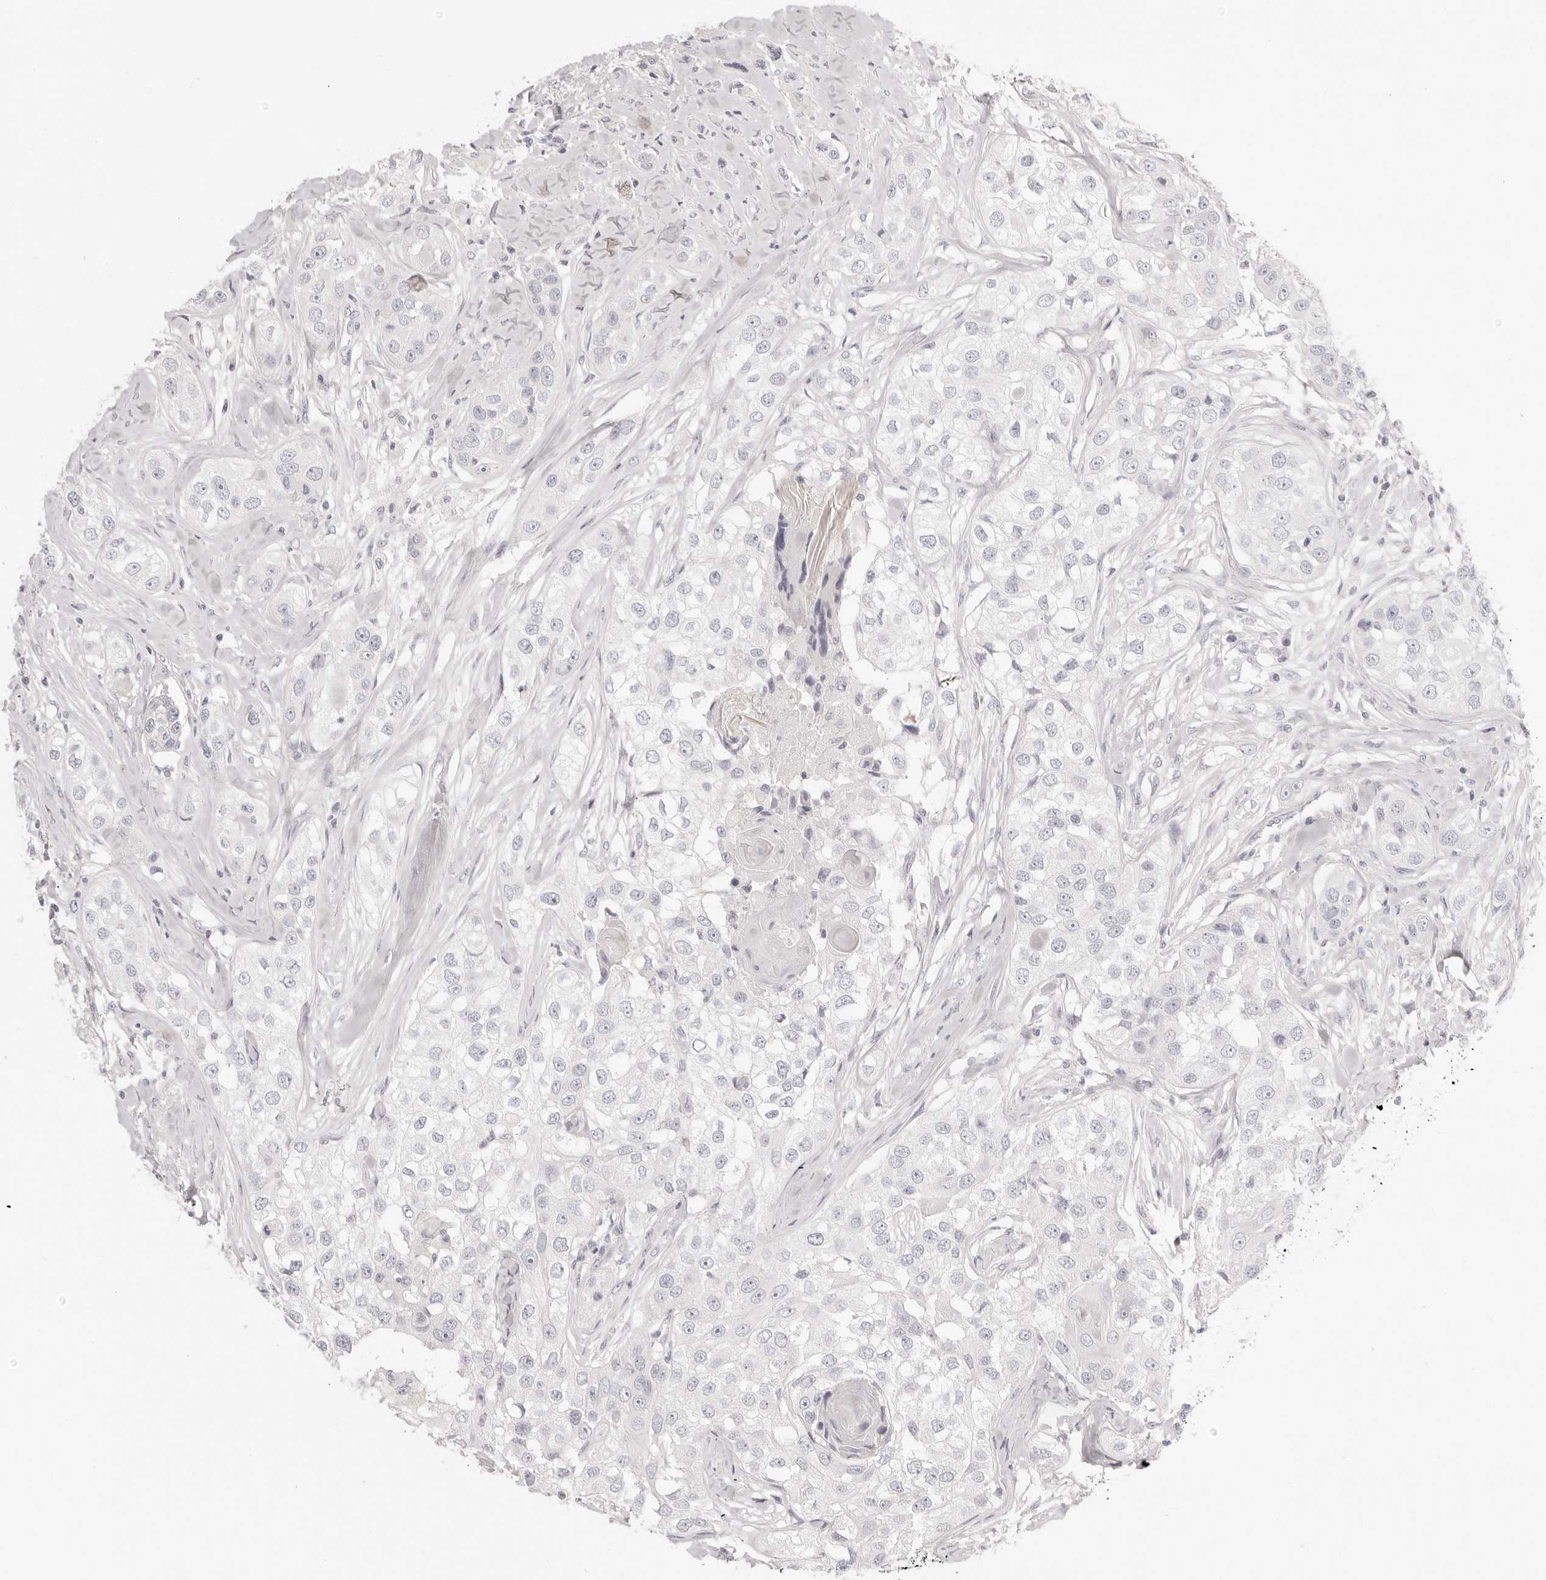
{"staining": {"intensity": "negative", "quantity": "none", "location": "none"}, "tissue": "head and neck cancer", "cell_type": "Tumor cells", "image_type": "cancer", "snomed": [{"axis": "morphology", "description": "Normal tissue, NOS"}, {"axis": "morphology", "description": "Squamous cell carcinoma, NOS"}, {"axis": "topography", "description": "Skeletal muscle"}, {"axis": "topography", "description": "Head-Neck"}], "caption": "DAB immunohistochemical staining of human head and neck cancer shows no significant expression in tumor cells.", "gene": "FABP1", "patient": {"sex": "male", "age": 51}}